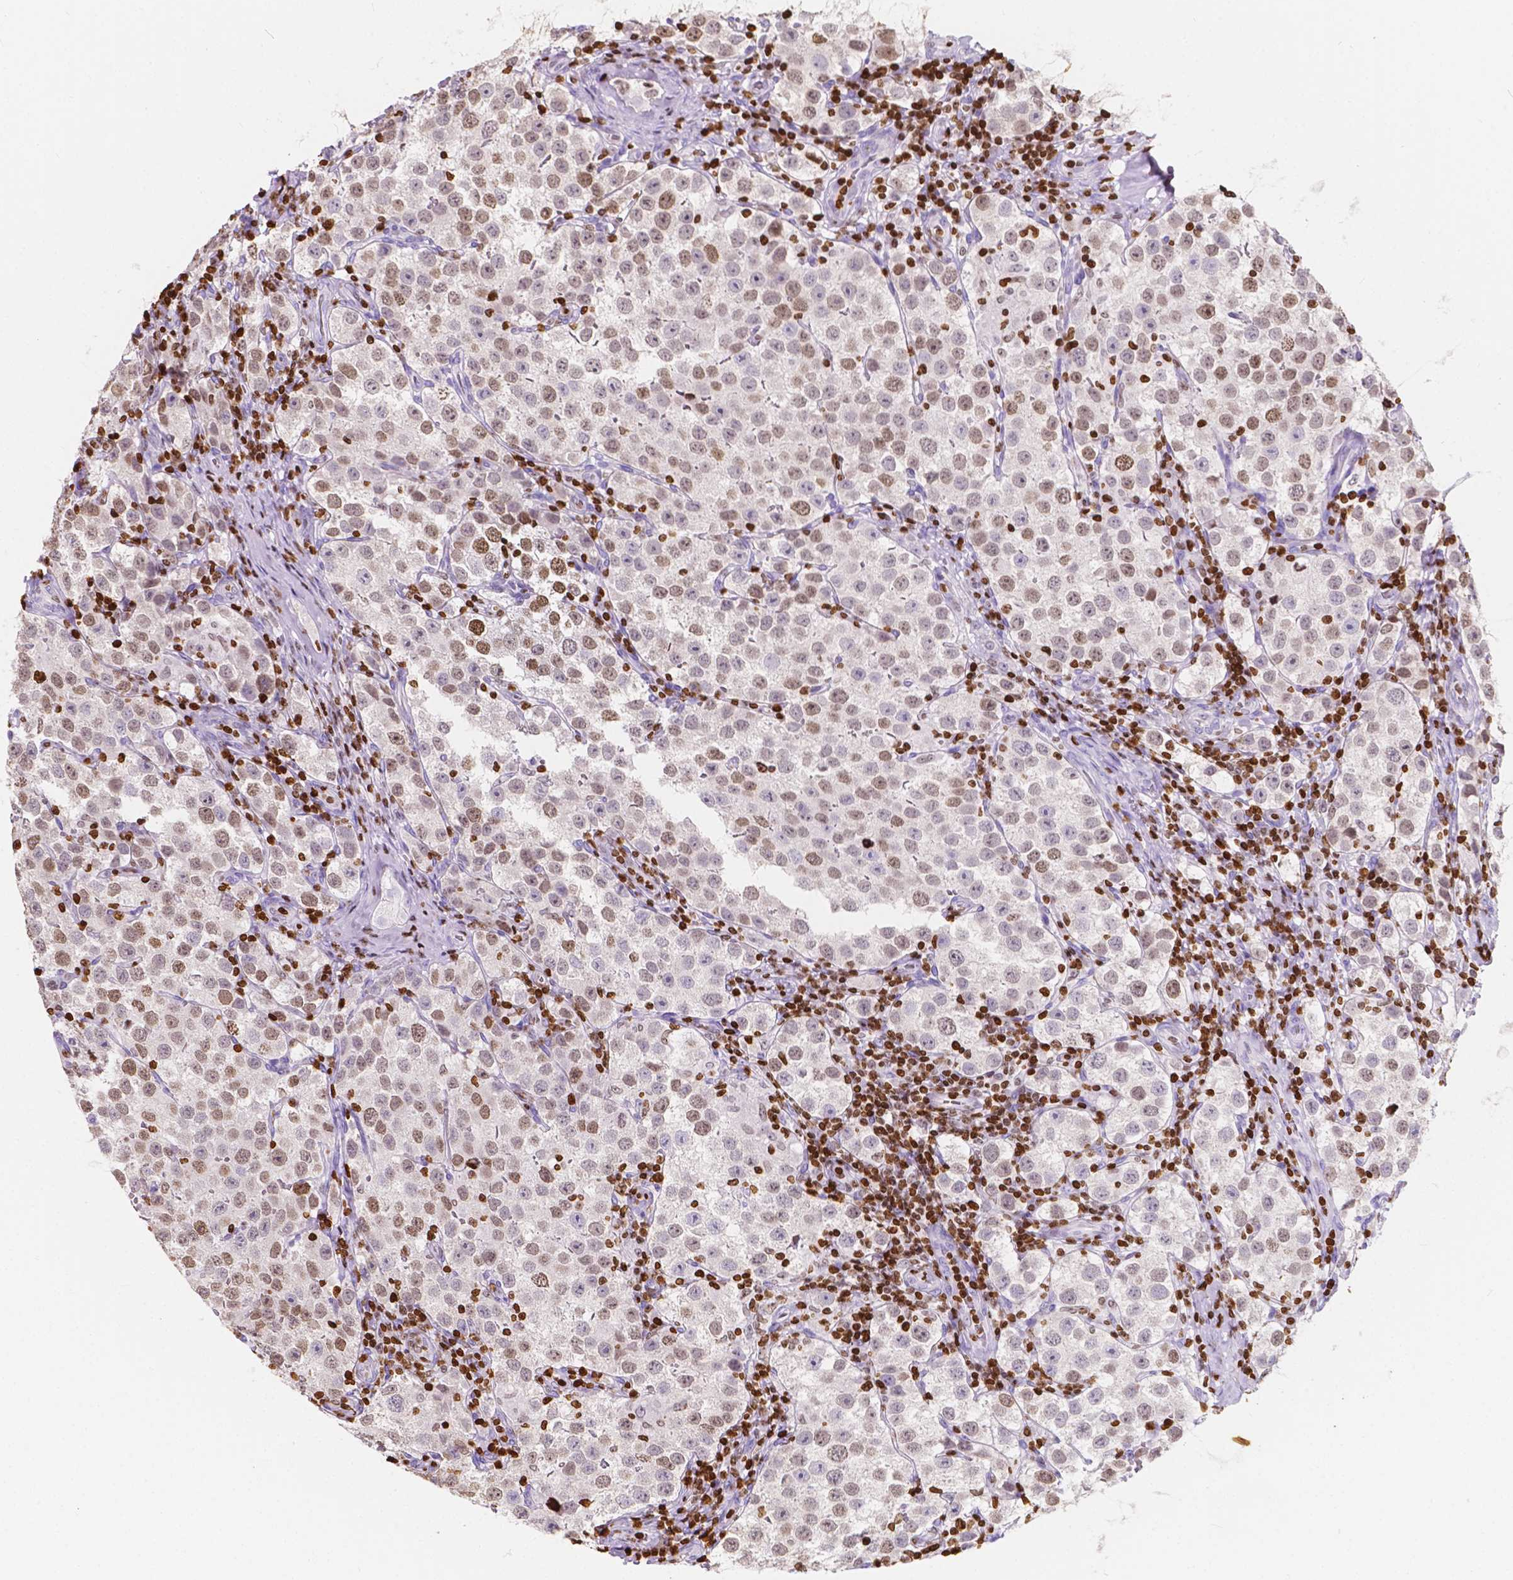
{"staining": {"intensity": "weak", "quantity": ">75%", "location": "nuclear"}, "tissue": "testis cancer", "cell_type": "Tumor cells", "image_type": "cancer", "snomed": [{"axis": "morphology", "description": "Seminoma, NOS"}, {"axis": "topography", "description": "Testis"}], "caption": "This is a photomicrograph of IHC staining of testis cancer, which shows weak staining in the nuclear of tumor cells.", "gene": "CBY3", "patient": {"sex": "male", "age": 37}}